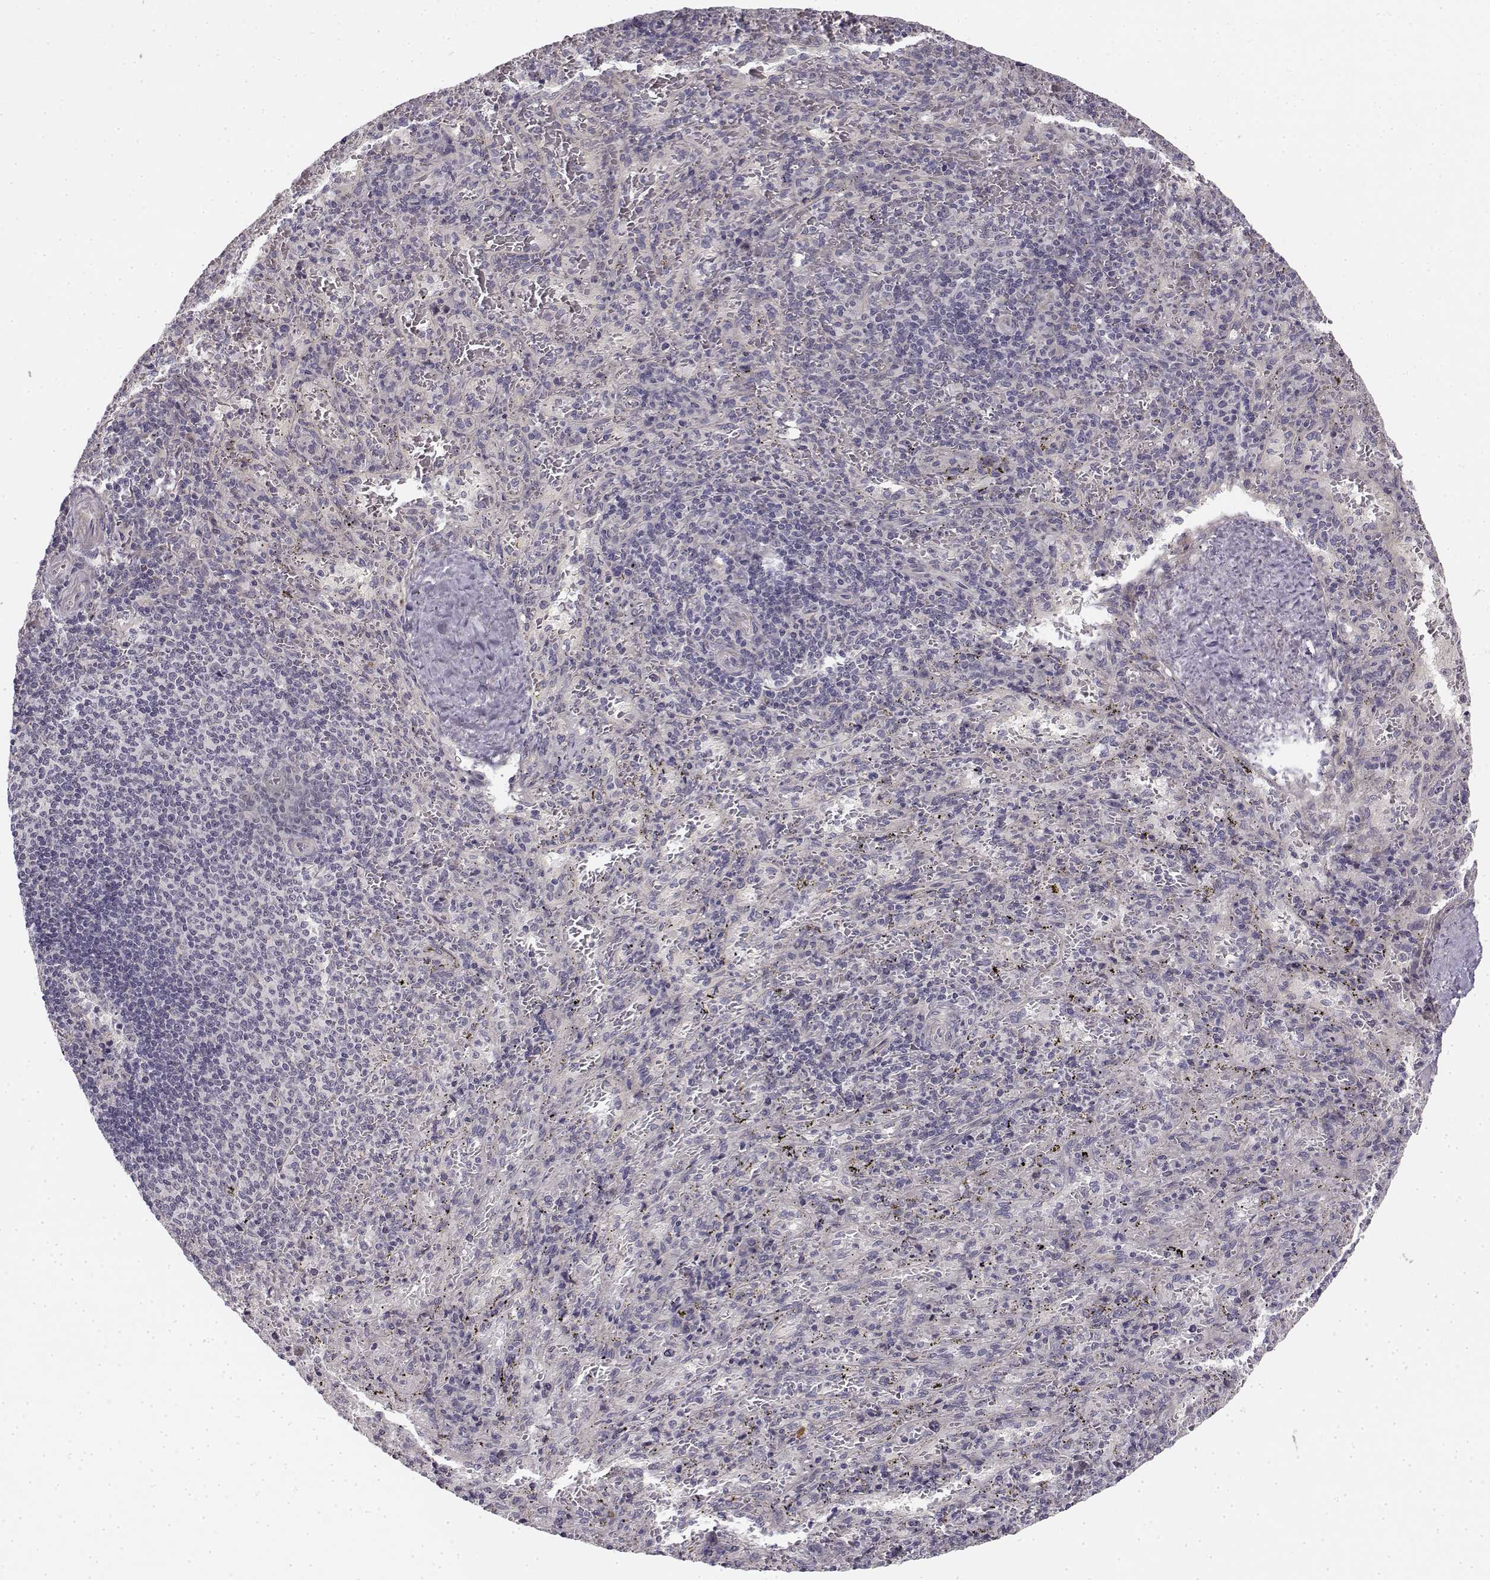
{"staining": {"intensity": "negative", "quantity": "none", "location": "none"}, "tissue": "spleen", "cell_type": "Cells in red pulp", "image_type": "normal", "snomed": [{"axis": "morphology", "description": "Normal tissue, NOS"}, {"axis": "topography", "description": "Spleen"}], "caption": "Immunohistochemistry (IHC) micrograph of normal human spleen stained for a protein (brown), which displays no expression in cells in red pulp.", "gene": "MED12L", "patient": {"sex": "male", "age": 57}}